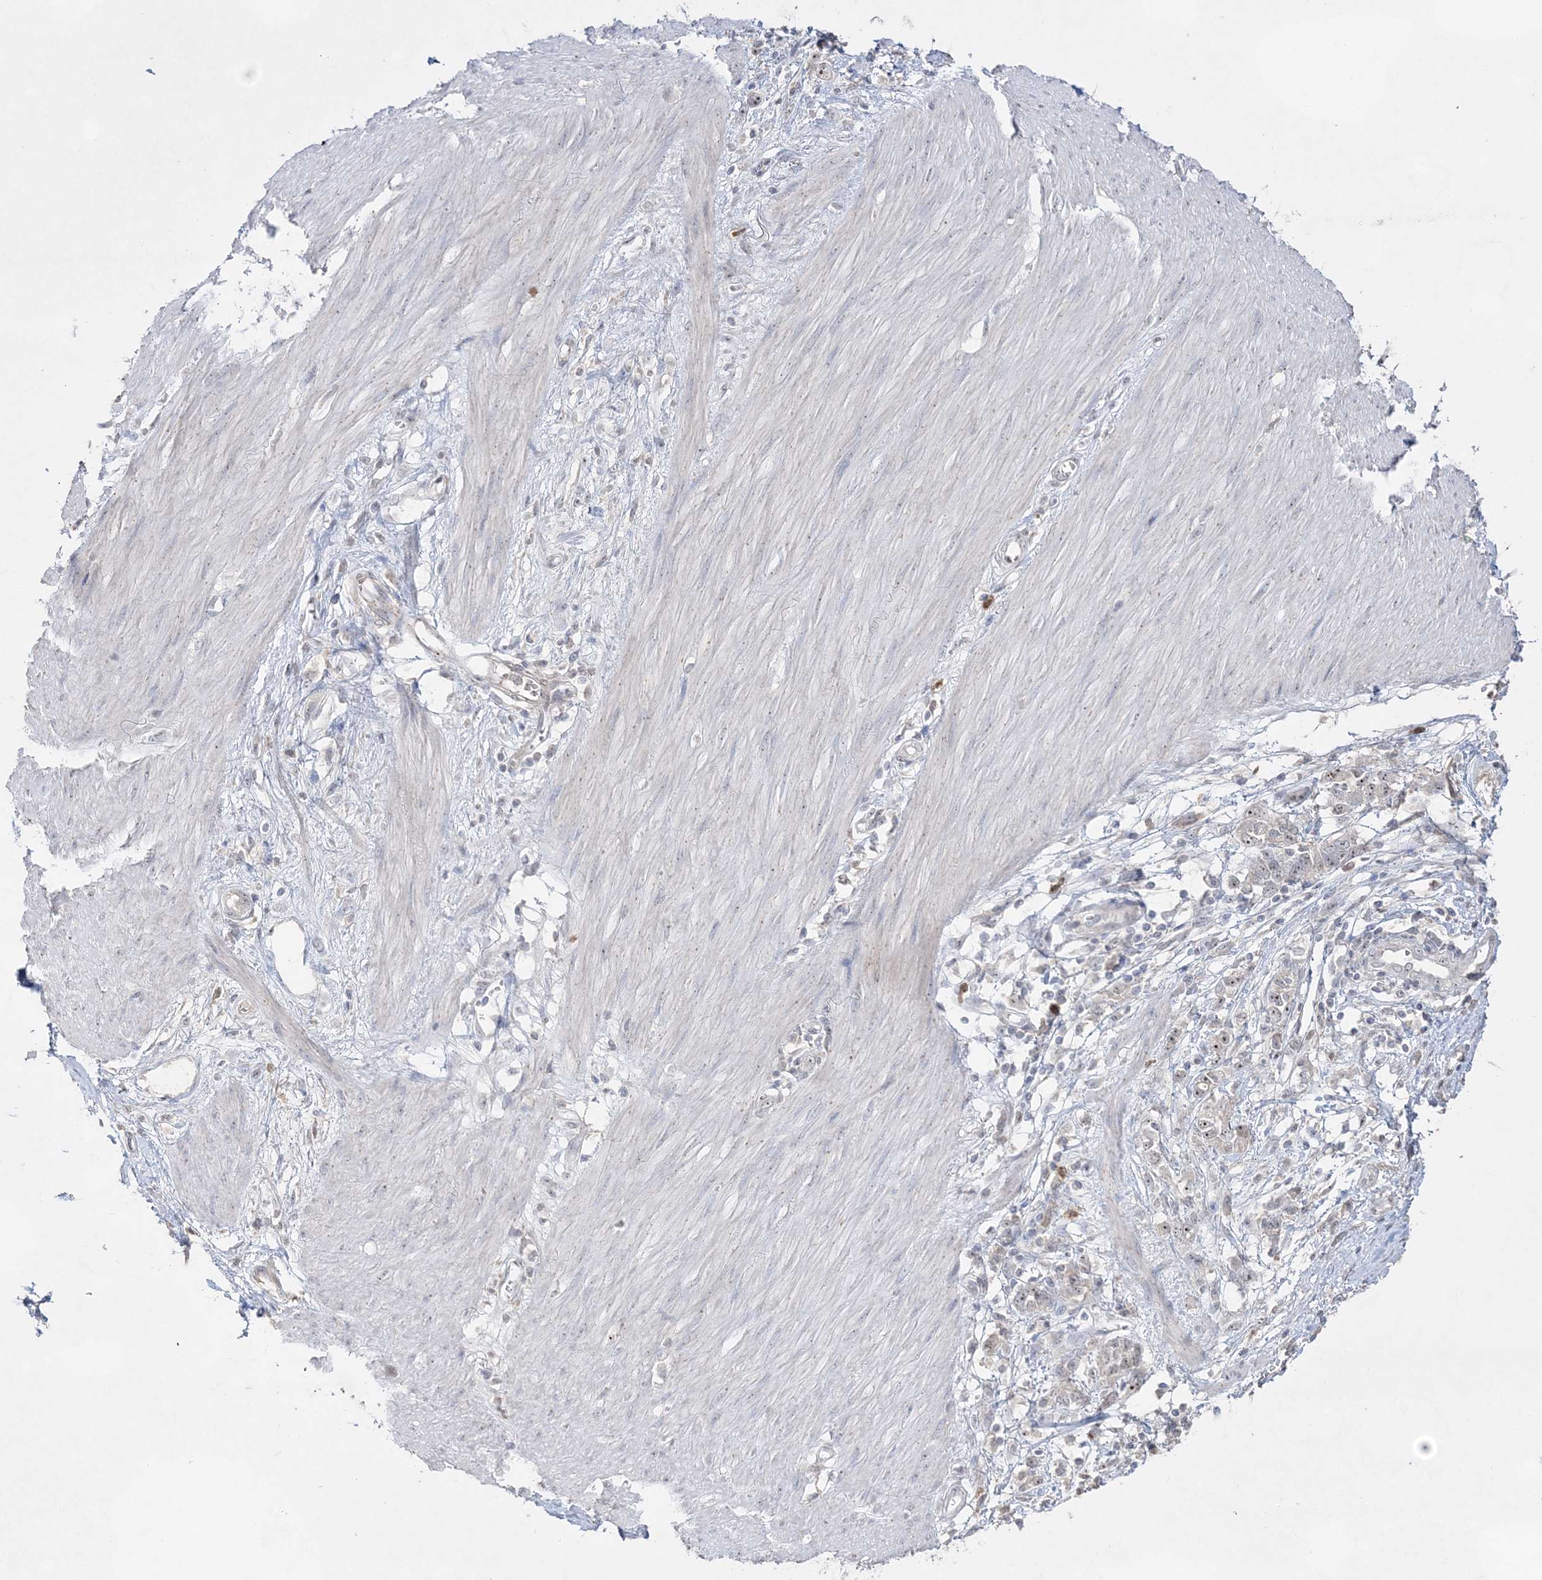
{"staining": {"intensity": "moderate", "quantity": "<25%", "location": "nuclear"}, "tissue": "stomach cancer", "cell_type": "Tumor cells", "image_type": "cancer", "snomed": [{"axis": "morphology", "description": "Adenocarcinoma, NOS"}, {"axis": "topography", "description": "Stomach"}], "caption": "There is low levels of moderate nuclear positivity in tumor cells of stomach adenocarcinoma, as demonstrated by immunohistochemical staining (brown color).", "gene": "NOP16", "patient": {"sex": "female", "age": 76}}